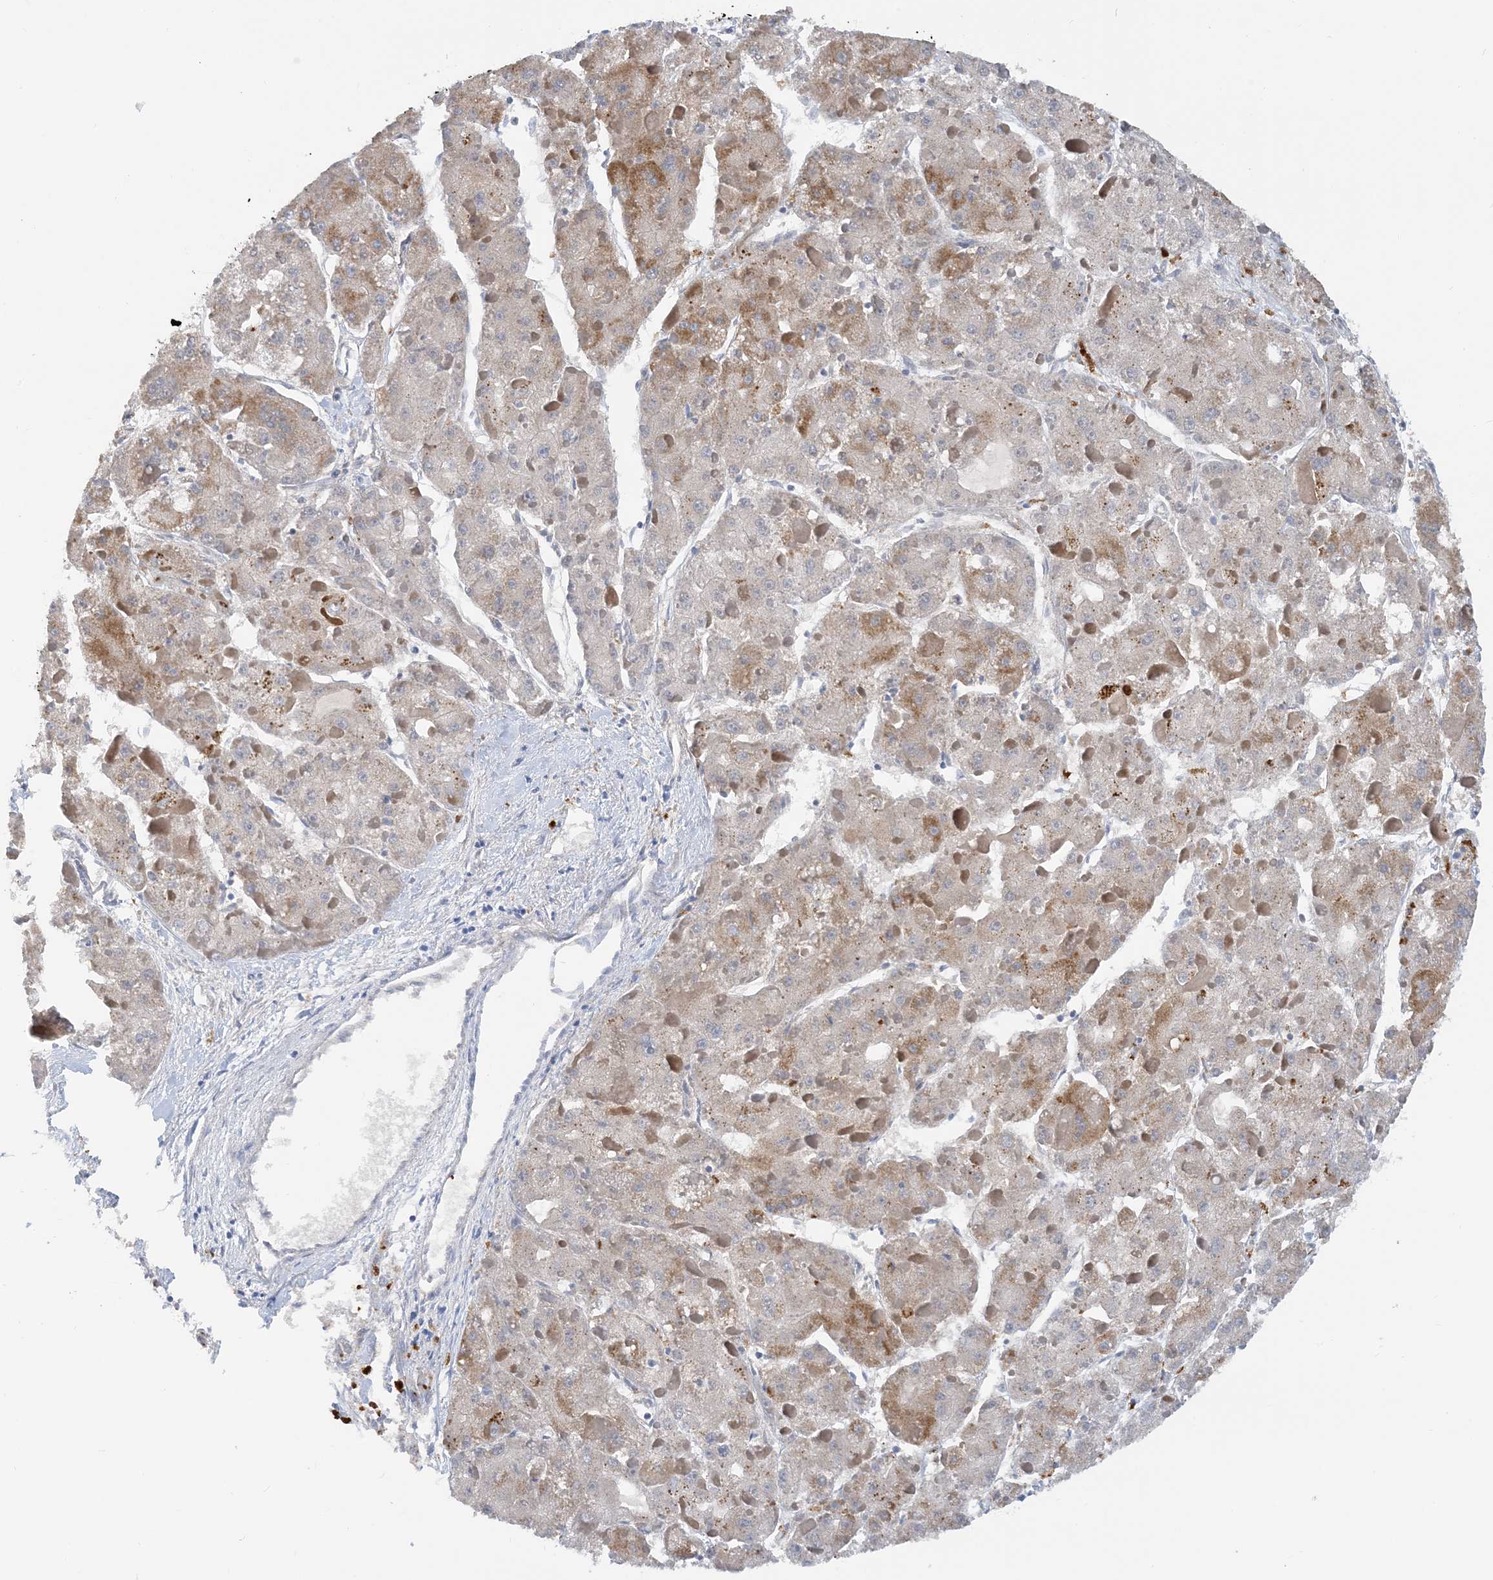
{"staining": {"intensity": "weak", "quantity": ">75%", "location": "cytoplasmic/membranous"}, "tissue": "liver cancer", "cell_type": "Tumor cells", "image_type": "cancer", "snomed": [{"axis": "morphology", "description": "Carcinoma, Hepatocellular, NOS"}, {"axis": "topography", "description": "Liver"}], "caption": "Immunohistochemistry of human liver hepatocellular carcinoma displays low levels of weak cytoplasmic/membranous expression in about >75% of tumor cells.", "gene": "ZCCHC18", "patient": {"sex": "female", "age": 73}}